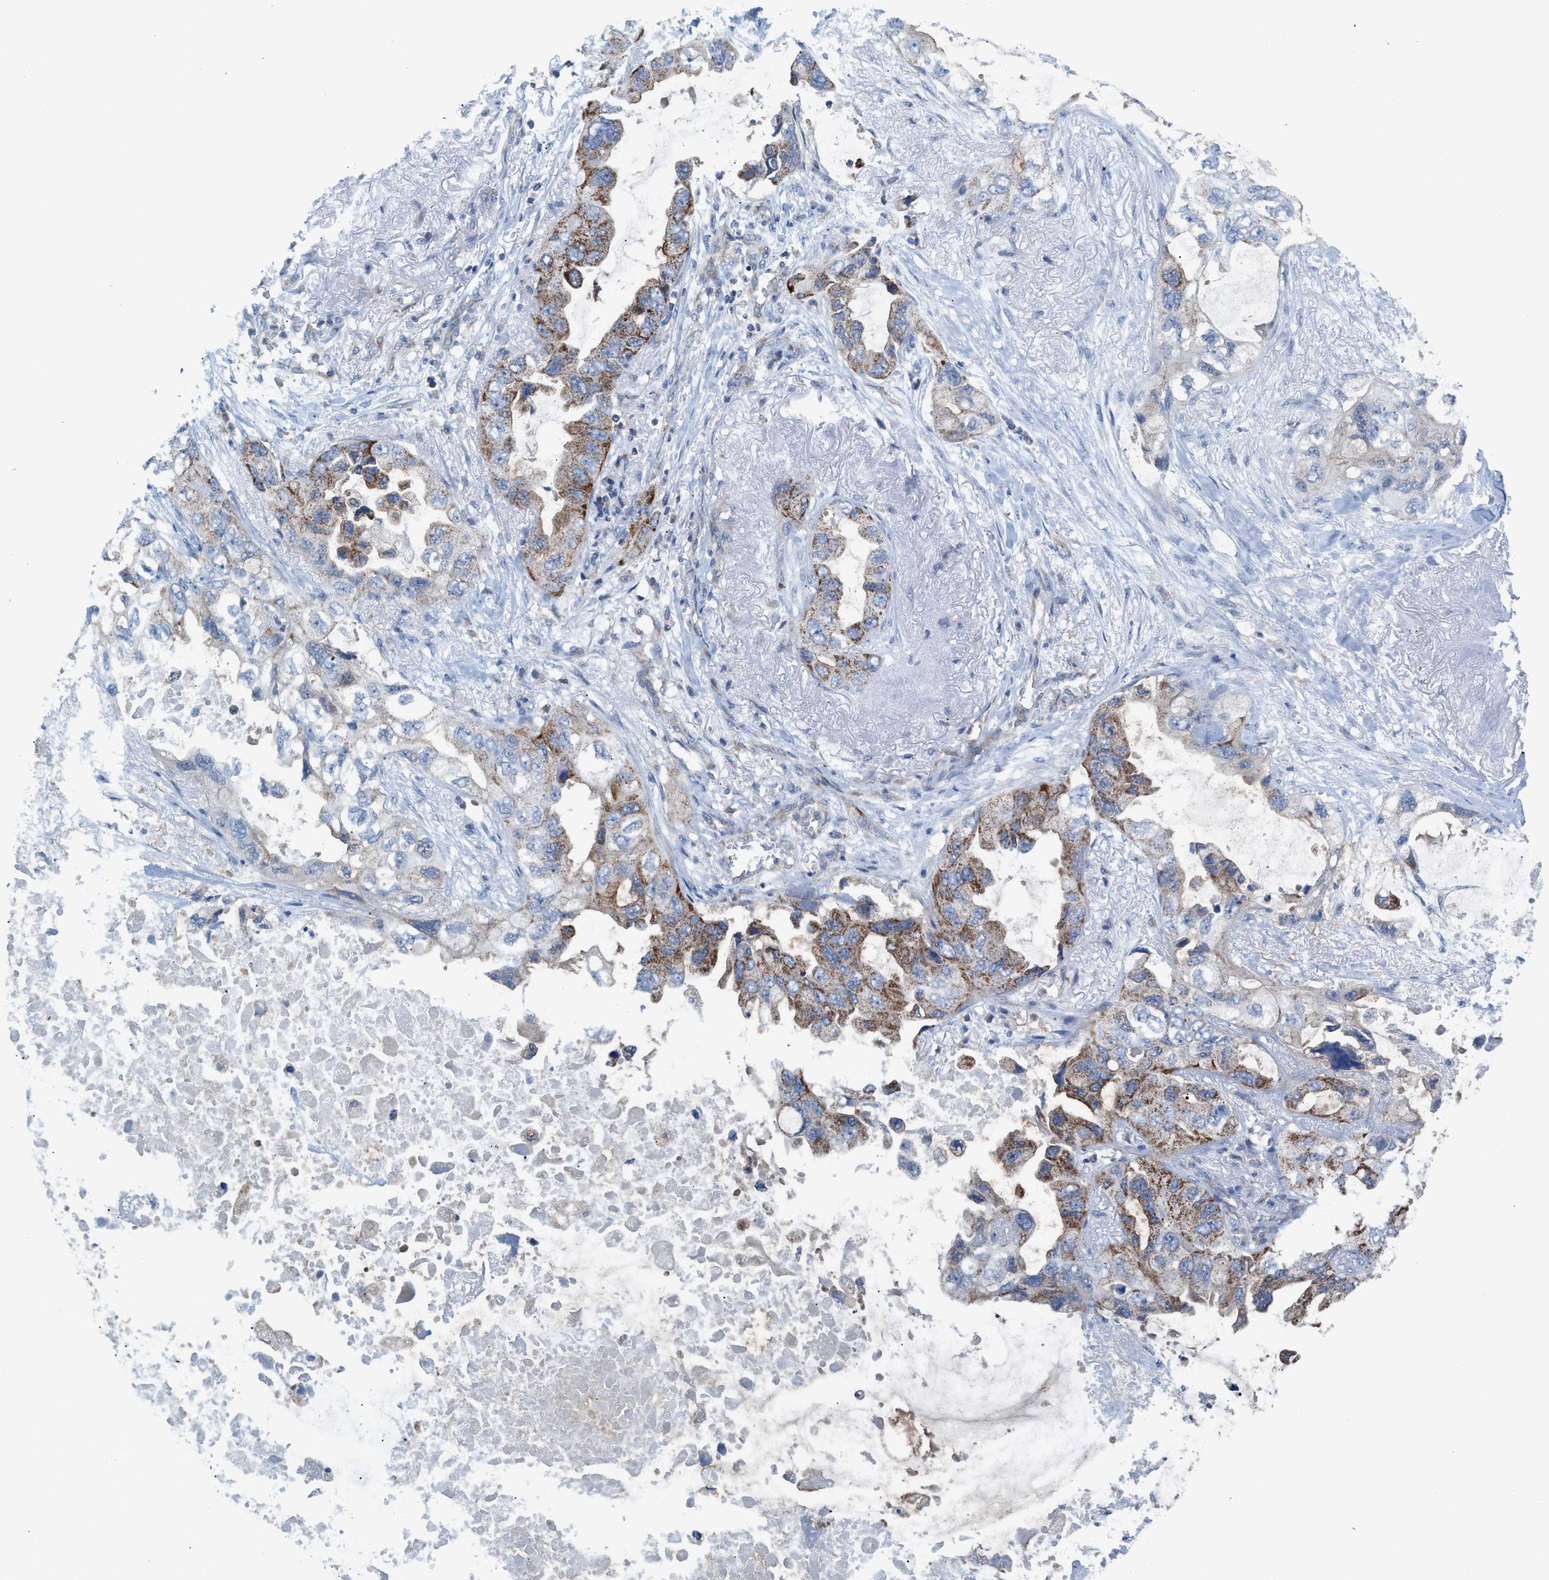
{"staining": {"intensity": "moderate", "quantity": ">75%", "location": "cytoplasmic/membranous"}, "tissue": "lung cancer", "cell_type": "Tumor cells", "image_type": "cancer", "snomed": [{"axis": "morphology", "description": "Squamous cell carcinoma, NOS"}, {"axis": "topography", "description": "Lung"}], "caption": "Protein expression analysis of lung squamous cell carcinoma shows moderate cytoplasmic/membranous expression in approximately >75% of tumor cells.", "gene": "MRM1", "patient": {"sex": "female", "age": 73}}